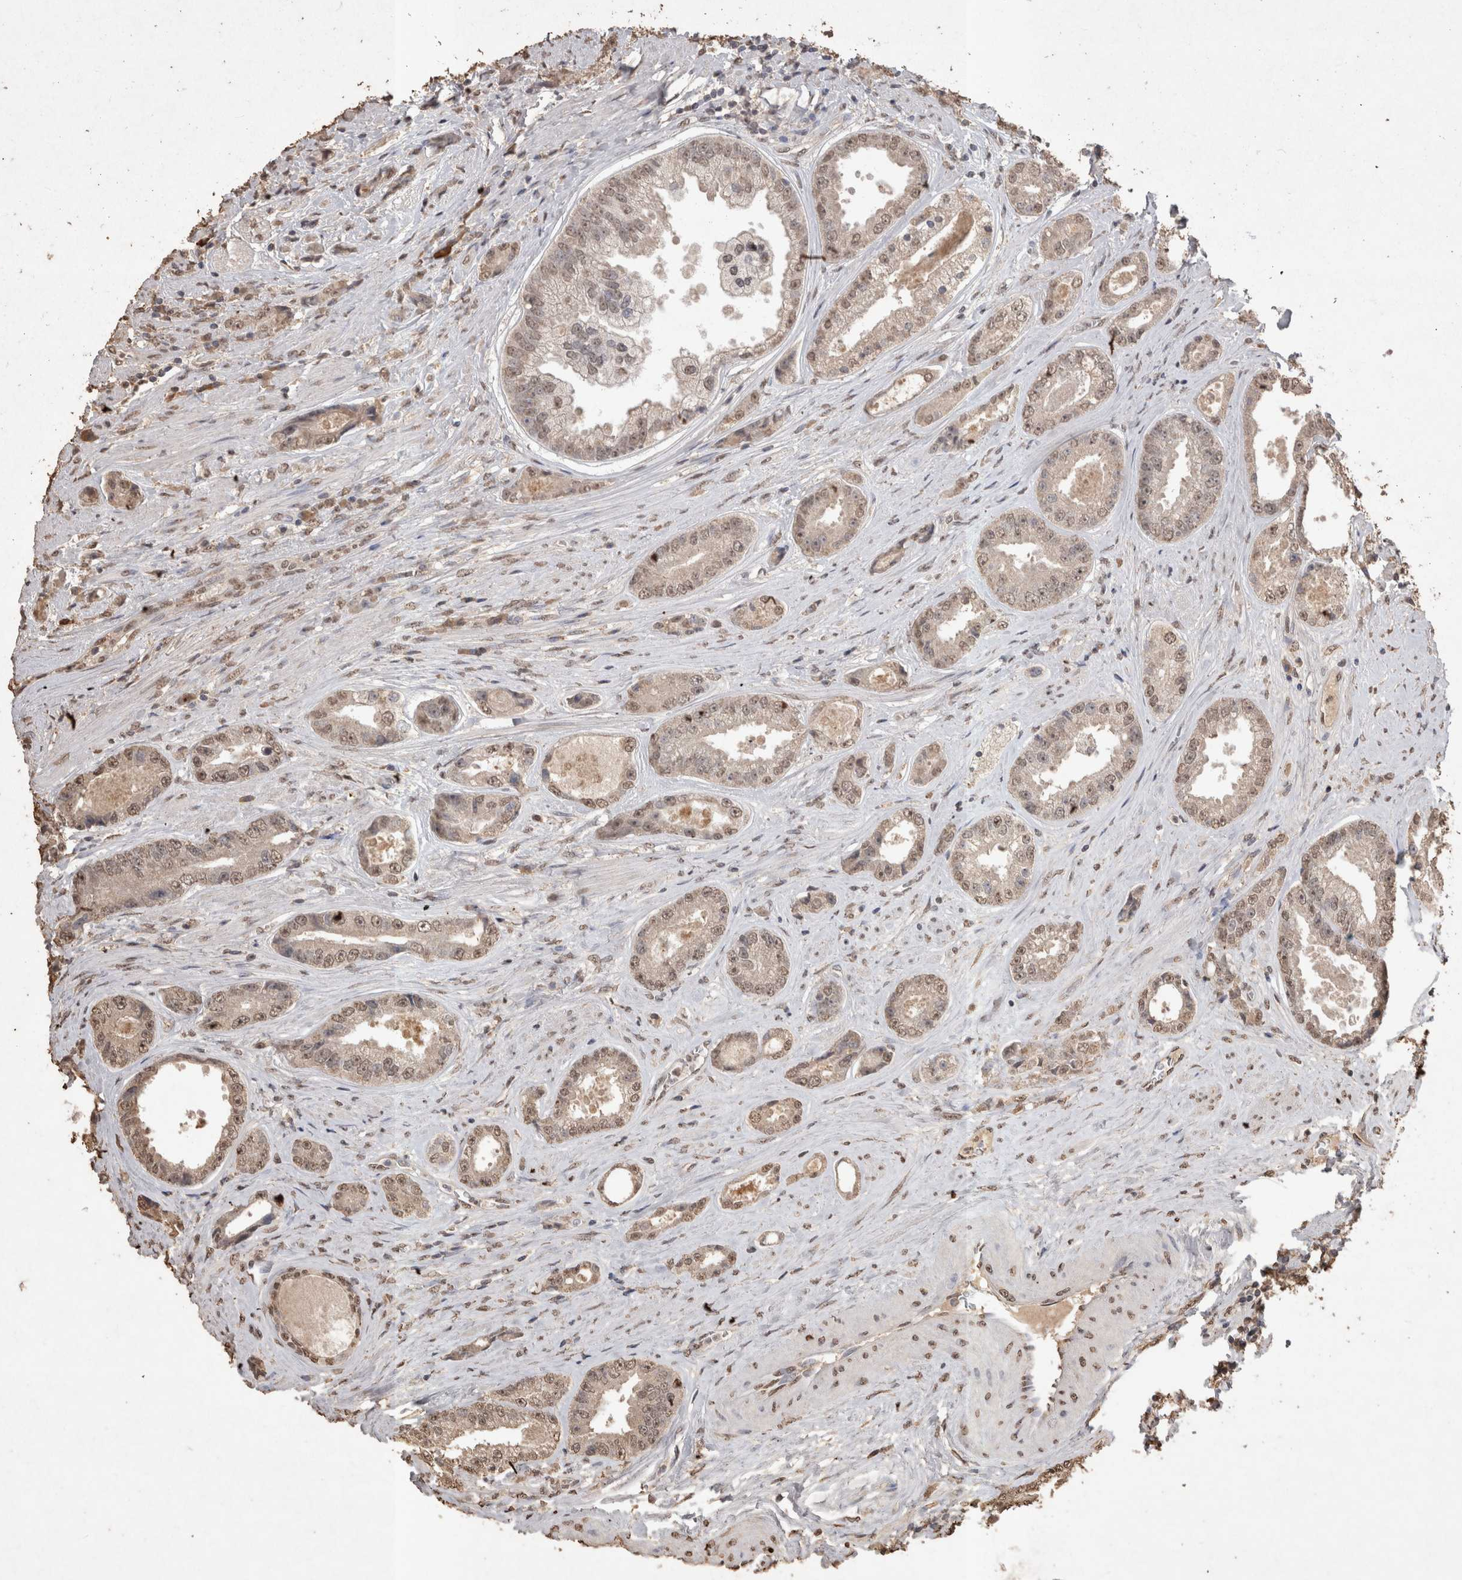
{"staining": {"intensity": "weak", "quantity": ">75%", "location": "nuclear"}, "tissue": "prostate cancer", "cell_type": "Tumor cells", "image_type": "cancer", "snomed": [{"axis": "morphology", "description": "Adenocarcinoma, High grade"}, {"axis": "topography", "description": "Prostate"}], "caption": "Immunohistochemical staining of adenocarcinoma (high-grade) (prostate) shows weak nuclear protein positivity in approximately >75% of tumor cells.", "gene": "MLX", "patient": {"sex": "male", "age": 61}}